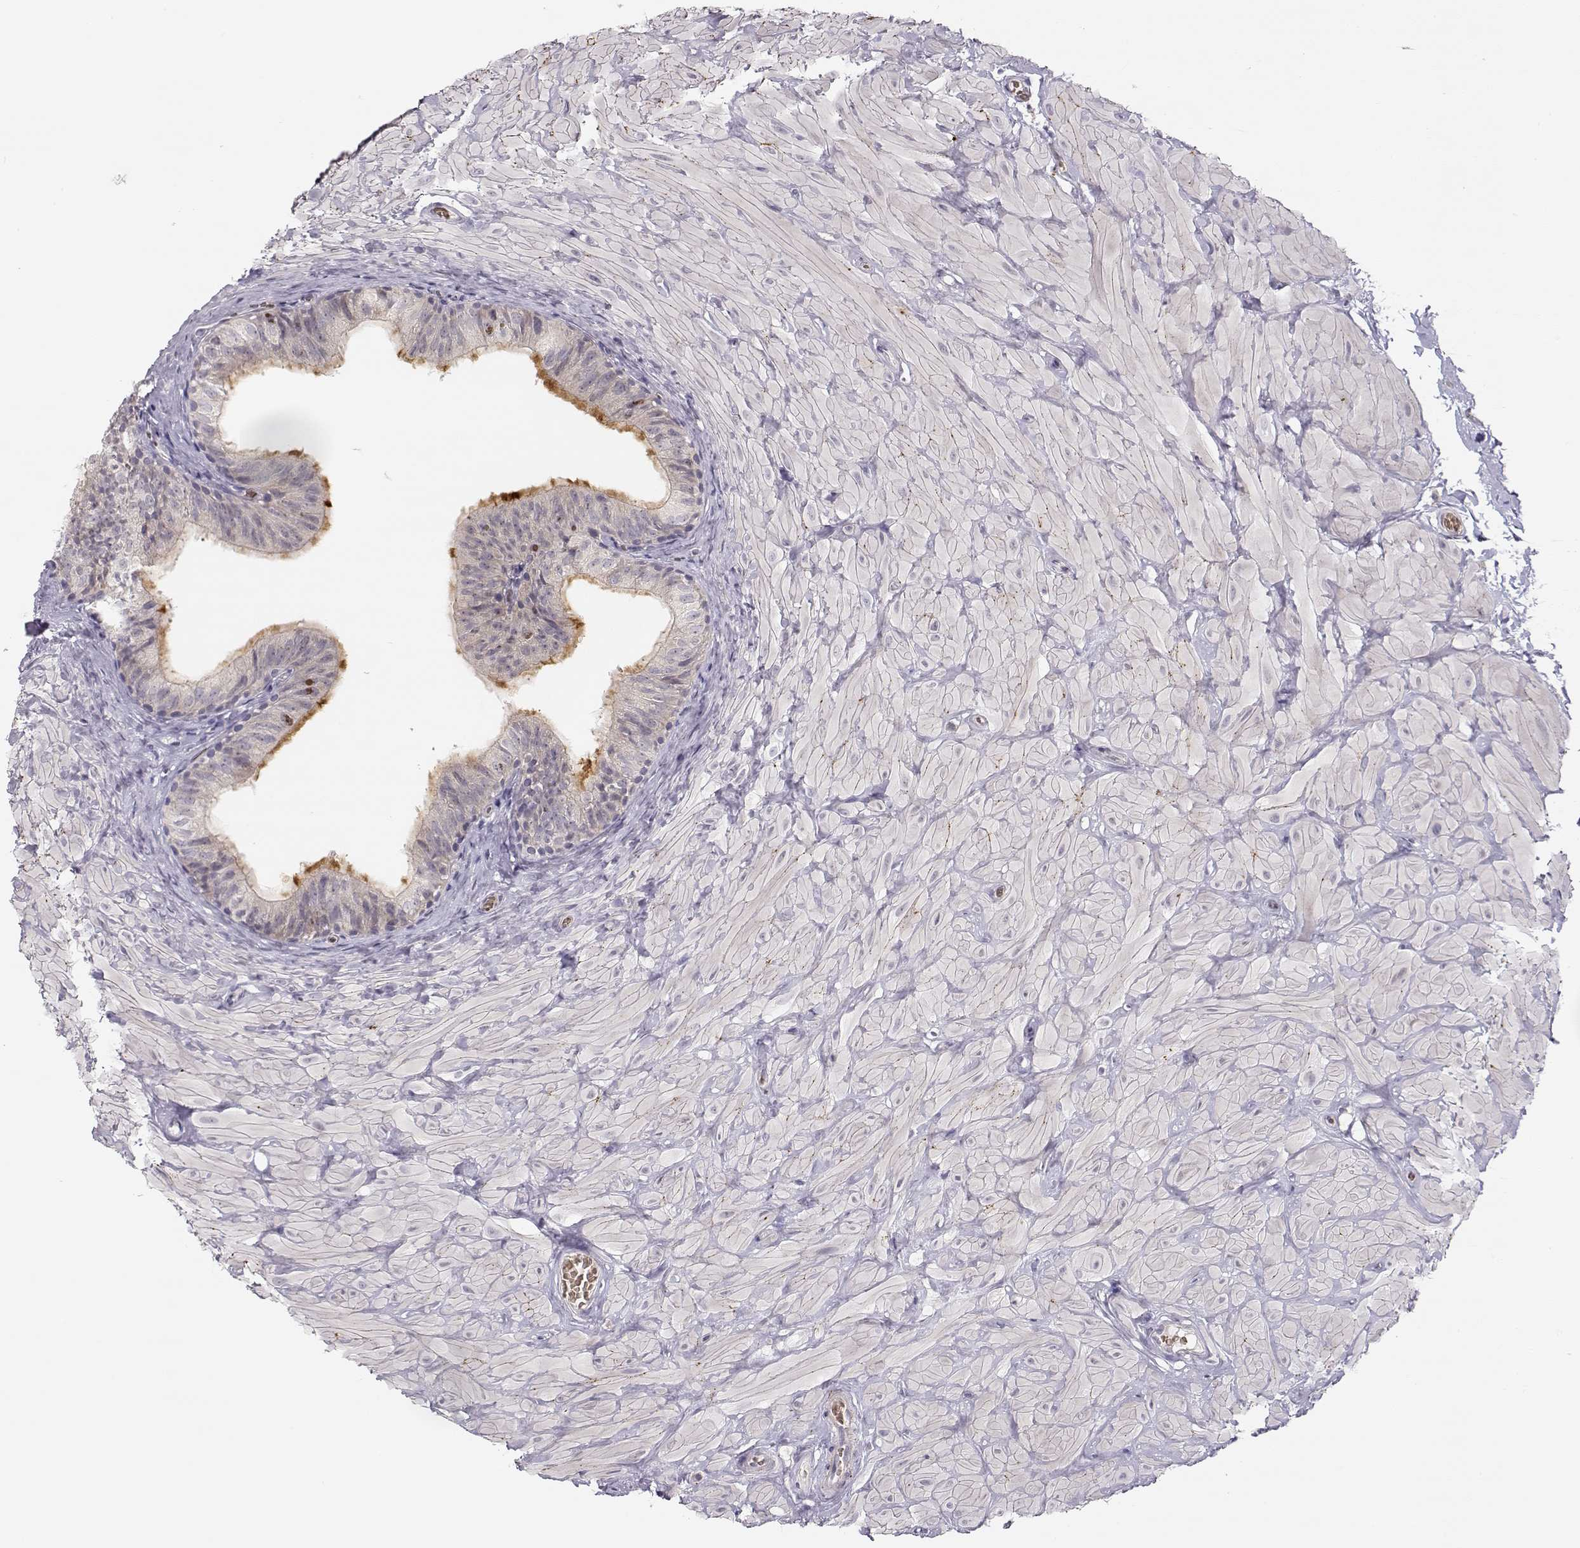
{"staining": {"intensity": "negative", "quantity": "none", "location": "none"}, "tissue": "epididymis", "cell_type": "Glandular cells", "image_type": "normal", "snomed": [{"axis": "morphology", "description": "Normal tissue, NOS"}, {"axis": "topography", "description": "Epididymis"}, {"axis": "topography", "description": "Vas deferens"}], "caption": "Micrograph shows no significant protein staining in glandular cells of unremarkable epididymis.", "gene": "TTC26", "patient": {"sex": "male", "age": 23}}